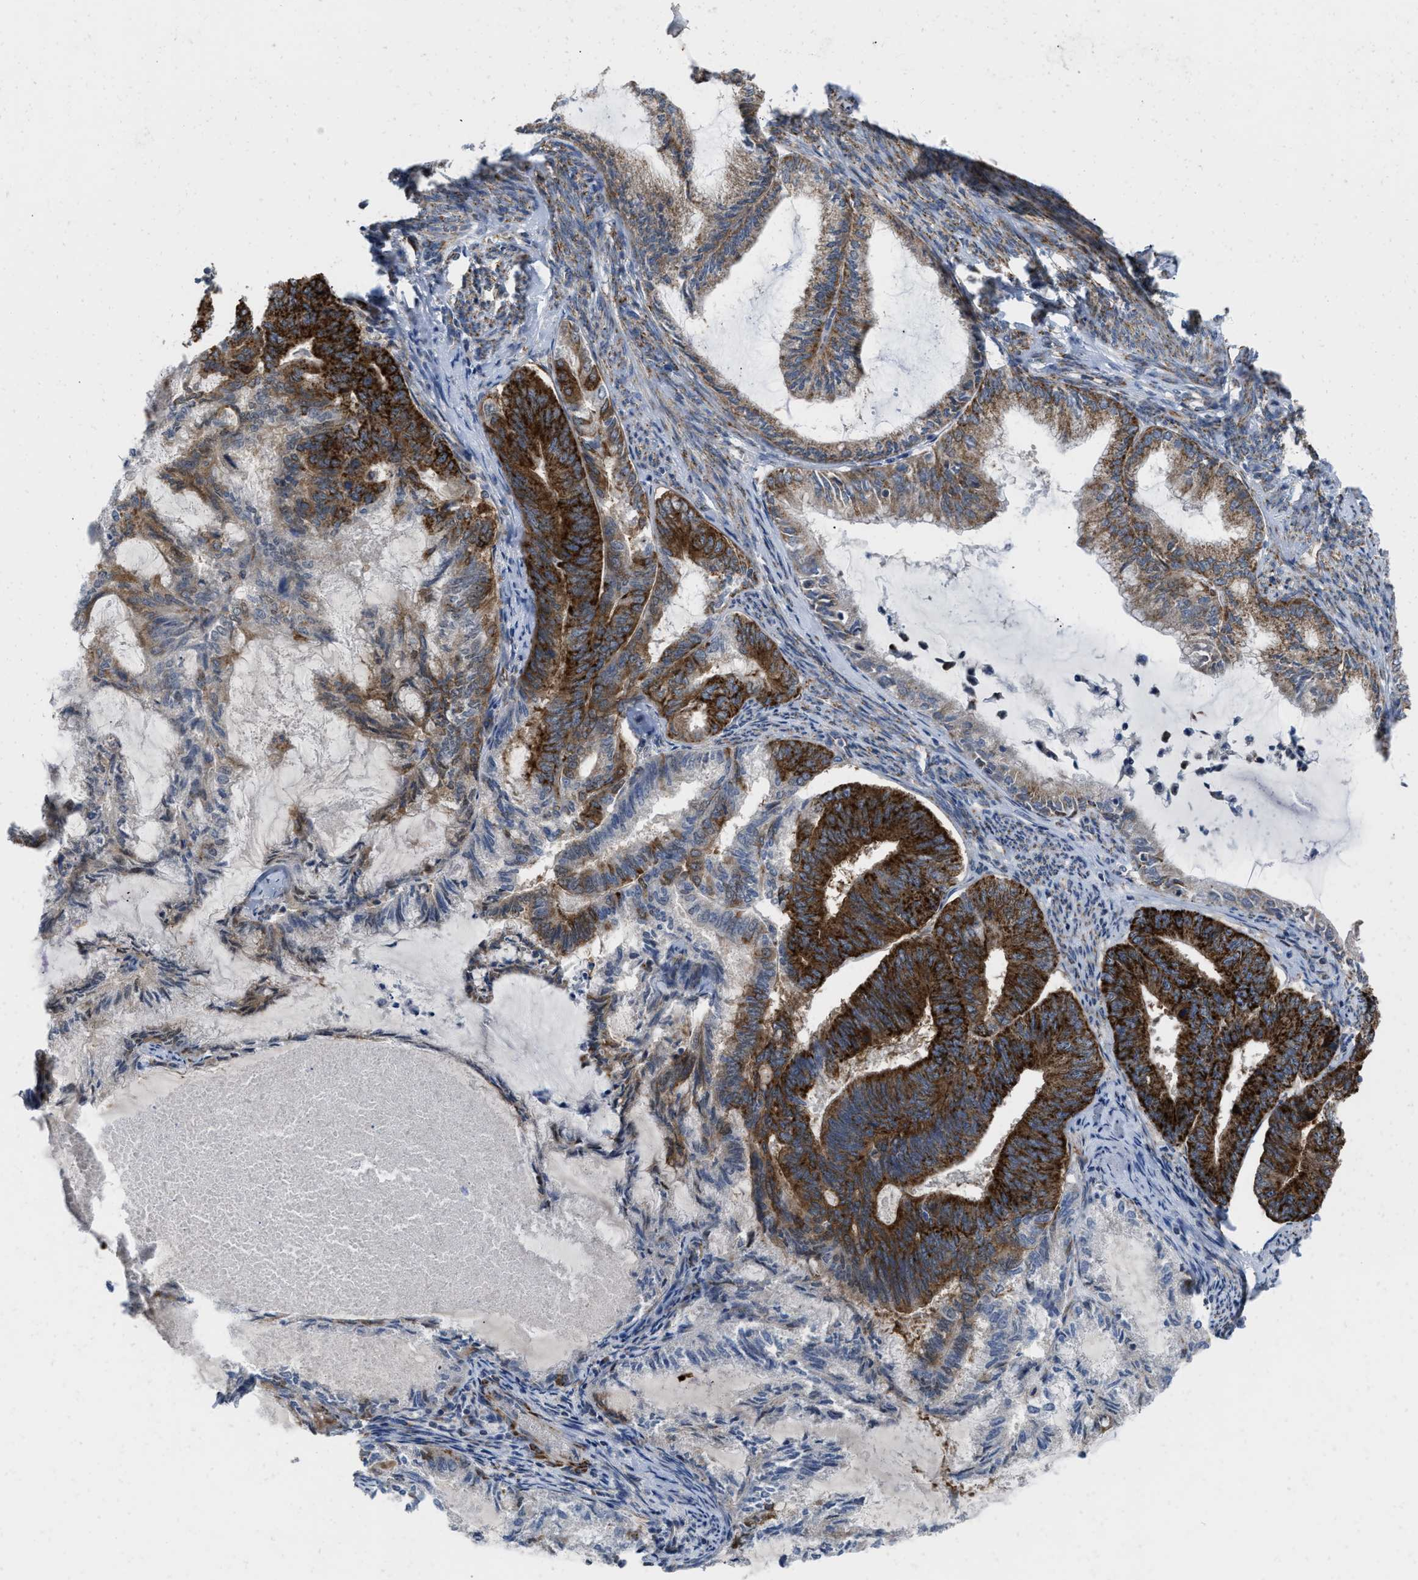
{"staining": {"intensity": "strong", "quantity": "25%-75%", "location": "cytoplasmic/membranous"}, "tissue": "endometrial cancer", "cell_type": "Tumor cells", "image_type": "cancer", "snomed": [{"axis": "morphology", "description": "Adenocarcinoma, NOS"}, {"axis": "topography", "description": "Endometrium"}], "caption": "A brown stain shows strong cytoplasmic/membranous expression of a protein in human endometrial cancer tumor cells.", "gene": "AKAP1", "patient": {"sex": "female", "age": 86}}